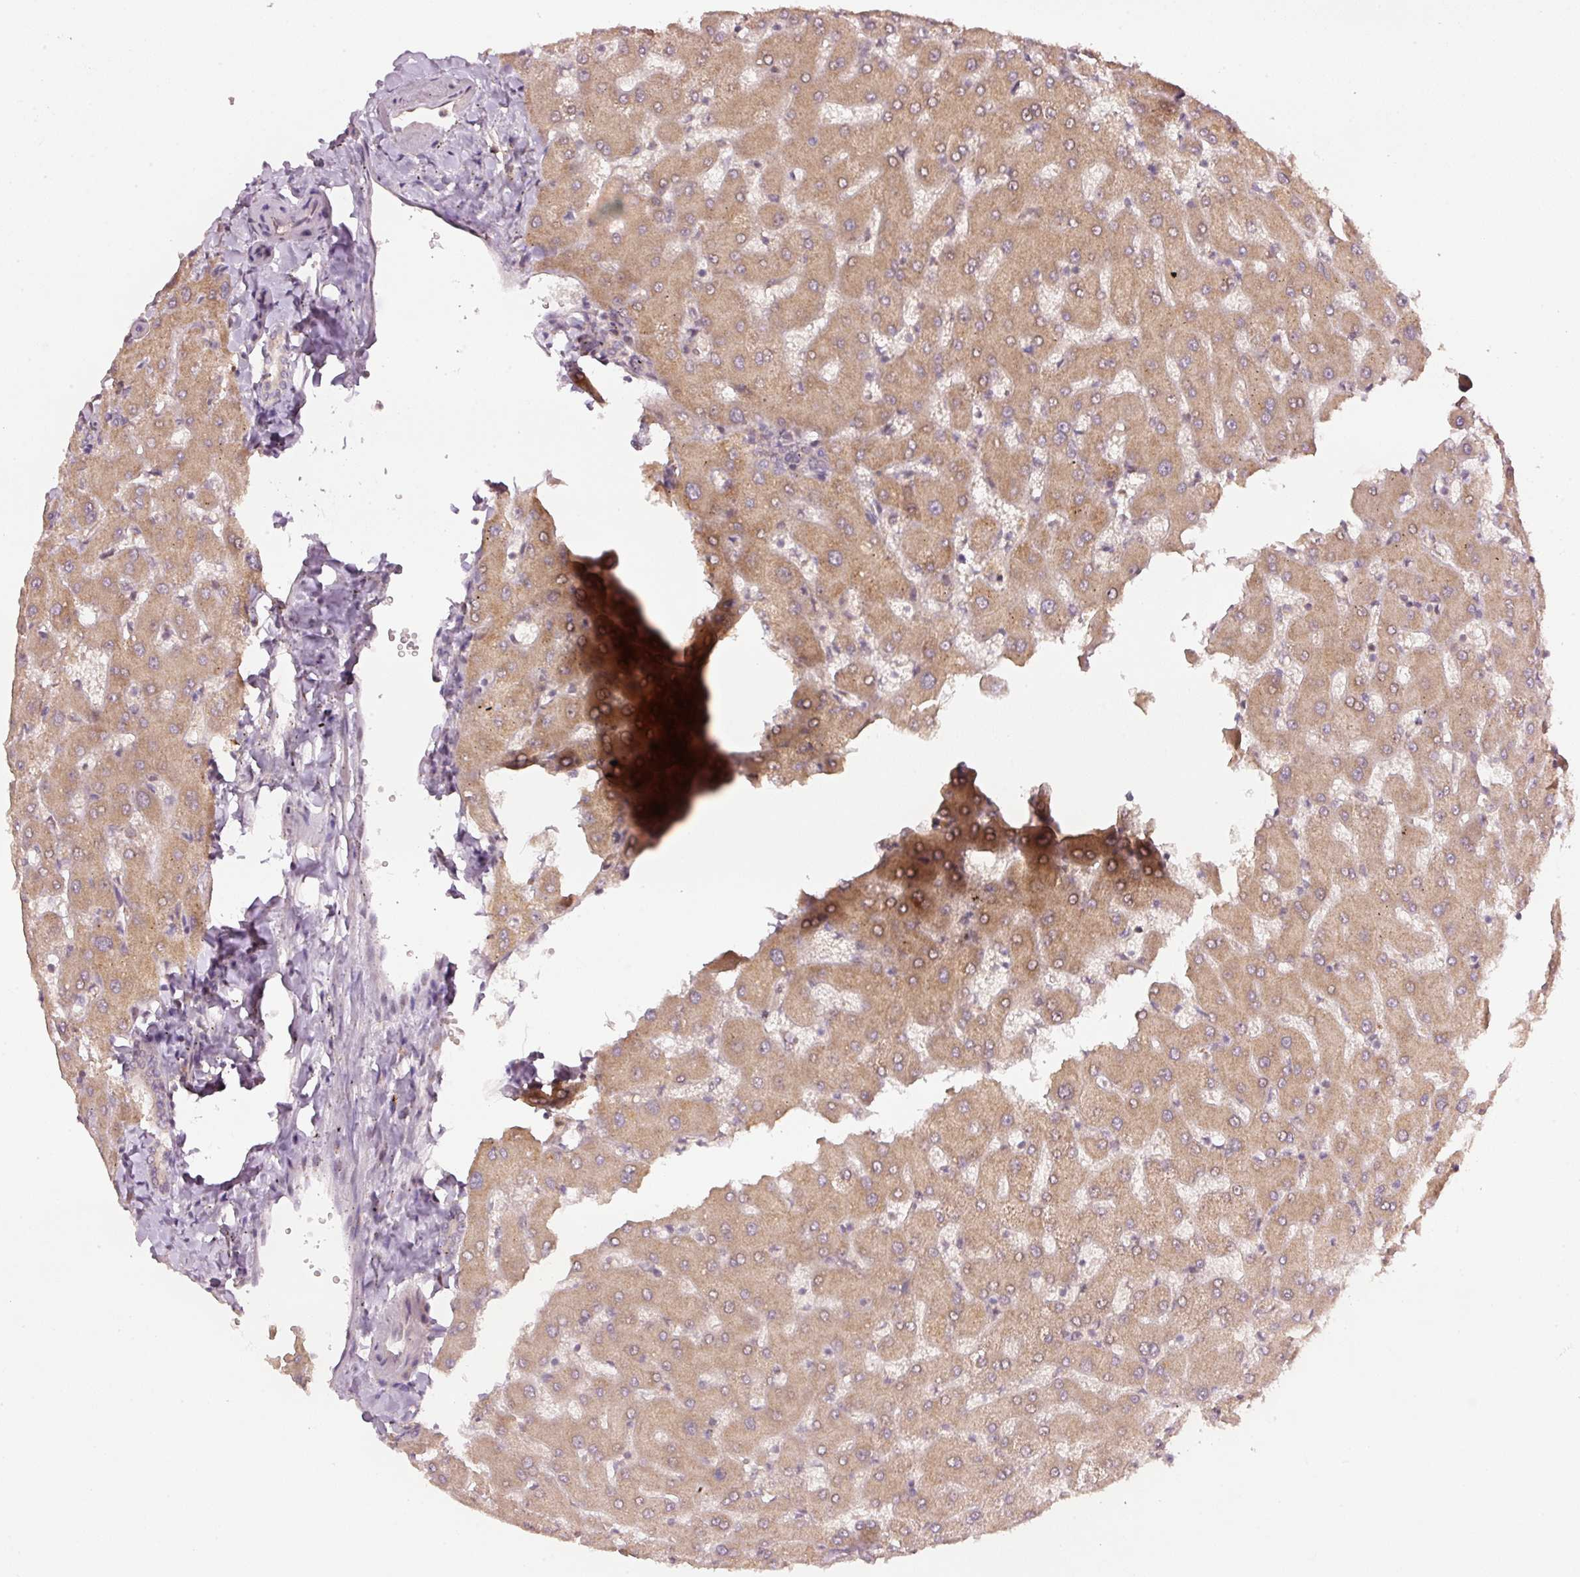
{"staining": {"intensity": "negative", "quantity": "none", "location": "none"}, "tissue": "liver", "cell_type": "Cholangiocytes", "image_type": "normal", "snomed": [{"axis": "morphology", "description": "Normal tissue, NOS"}, {"axis": "topography", "description": "Liver"}], "caption": "The image demonstrates no staining of cholangiocytes in normal liver.", "gene": "PCDHB1", "patient": {"sex": "female", "age": 63}}